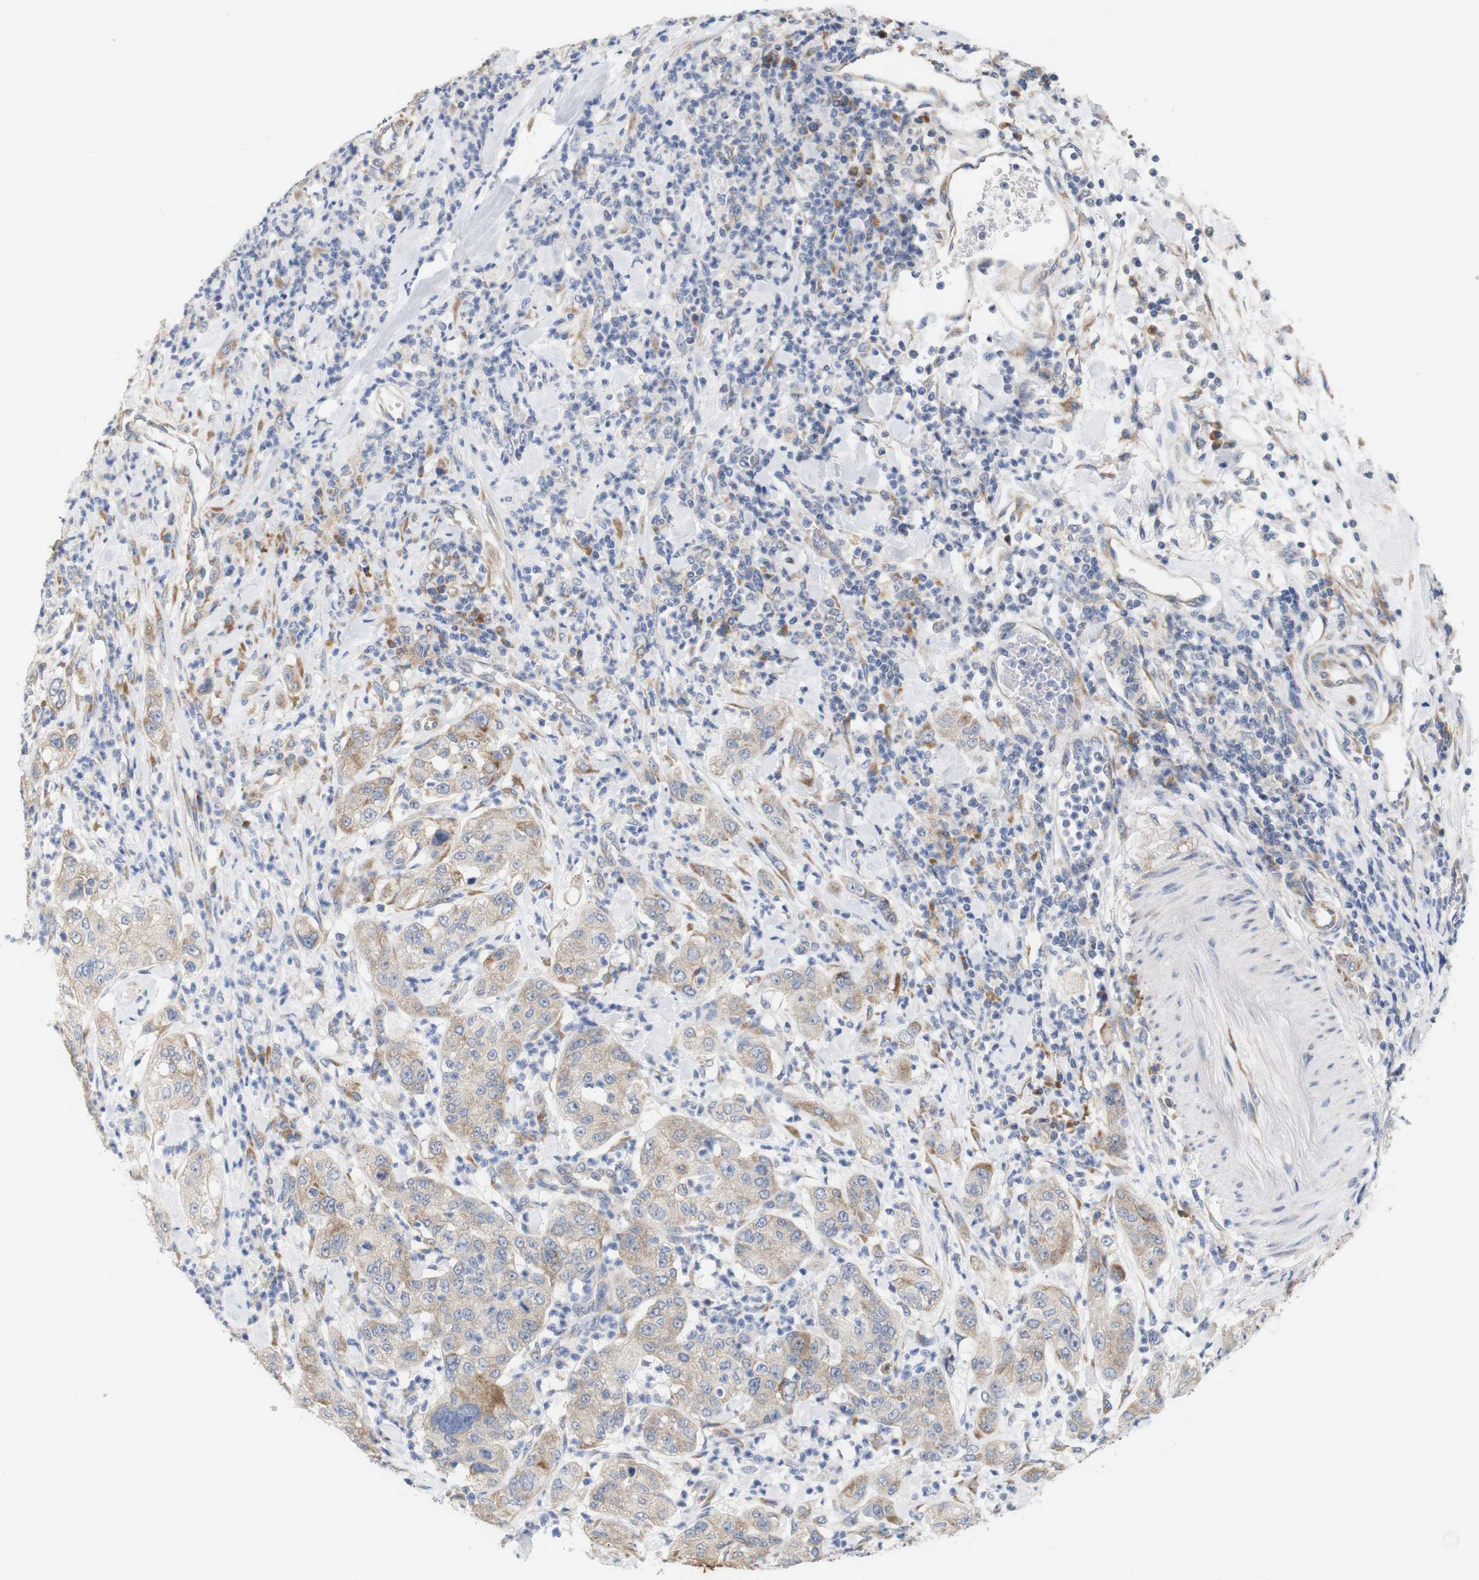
{"staining": {"intensity": "moderate", "quantity": ">75%", "location": "cytoplasmic/membranous"}, "tissue": "pancreatic cancer", "cell_type": "Tumor cells", "image_type": "cancer", "snomed": [{"axis": "morphology", "description": "Adenocarcinoma, NOS"}, {"axis": "topography", "description": "Pancreas"}], "caption": "Approximately >75% of tumor cells in human adenocarcinoma (pancreatic) demonstrate moderate cytoplasmic/membranous protein expression as visualized by brown immunohistochemical staining.", "gene": "TRIM5", "patient": {"sex": "female", "age": 78}}